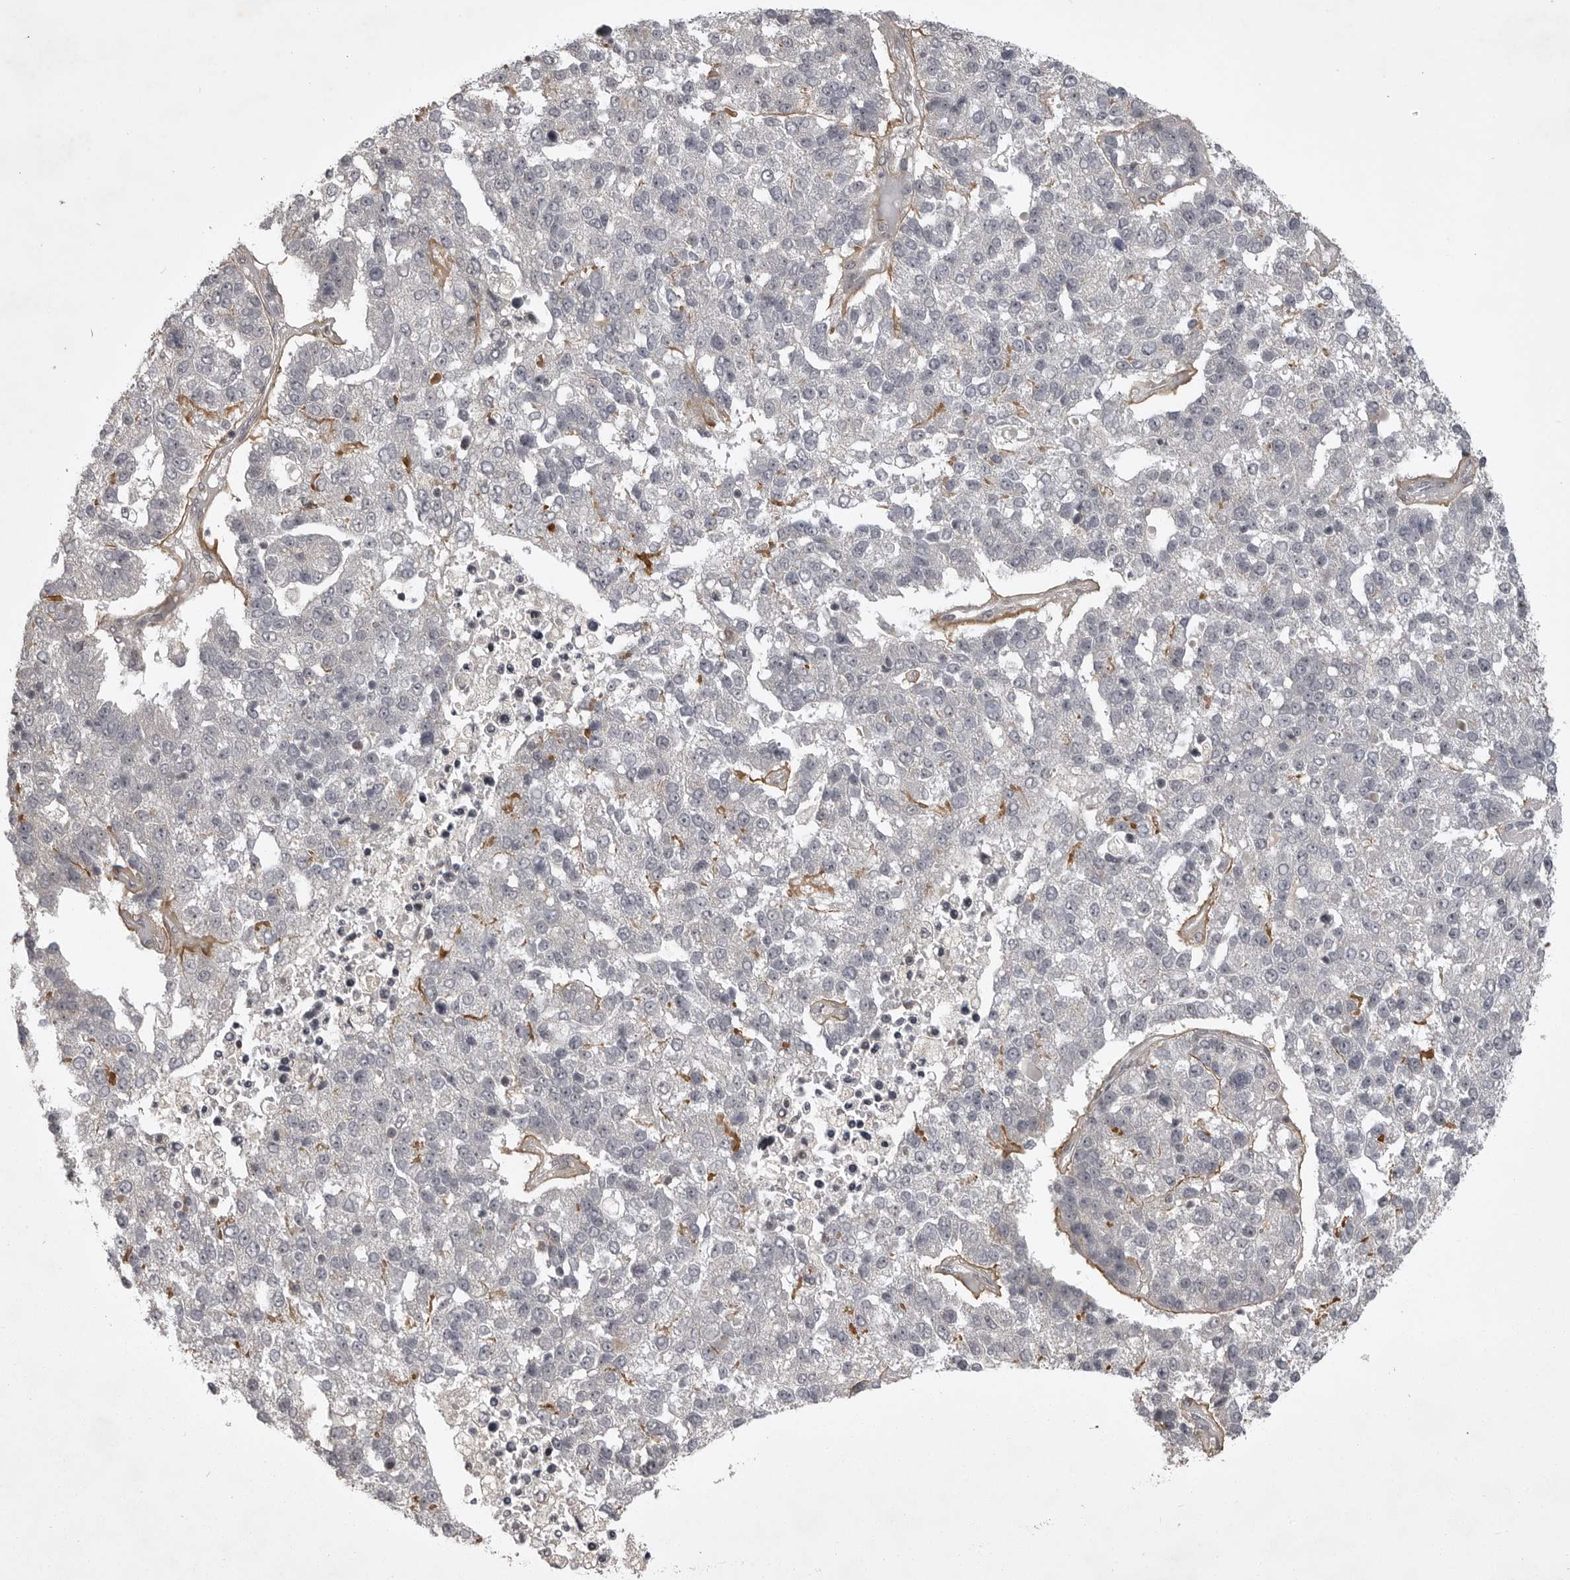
{"staining": {"intensity": "negative", "quantity": "none", "location": "none"}, "tissue": "pancreatic cancer", "cell_type": "Tumor cells", "image_type": "cancer", "snomed": [{"axis": "morphology", "description": "Adenocarcinoma, NOS"}, {"axis": "topography", "description": "Pancreas"}], "caption": "Image shows no protein expression in tumor cells of pancreatic cancer (adenocarcinoma) tissue. The staining is performed using DAB brown chromogen with nuclei counter-stained in using hematoxylin.", "gene": "SNX16", "patient": {"sex": "female", "age": 61}}